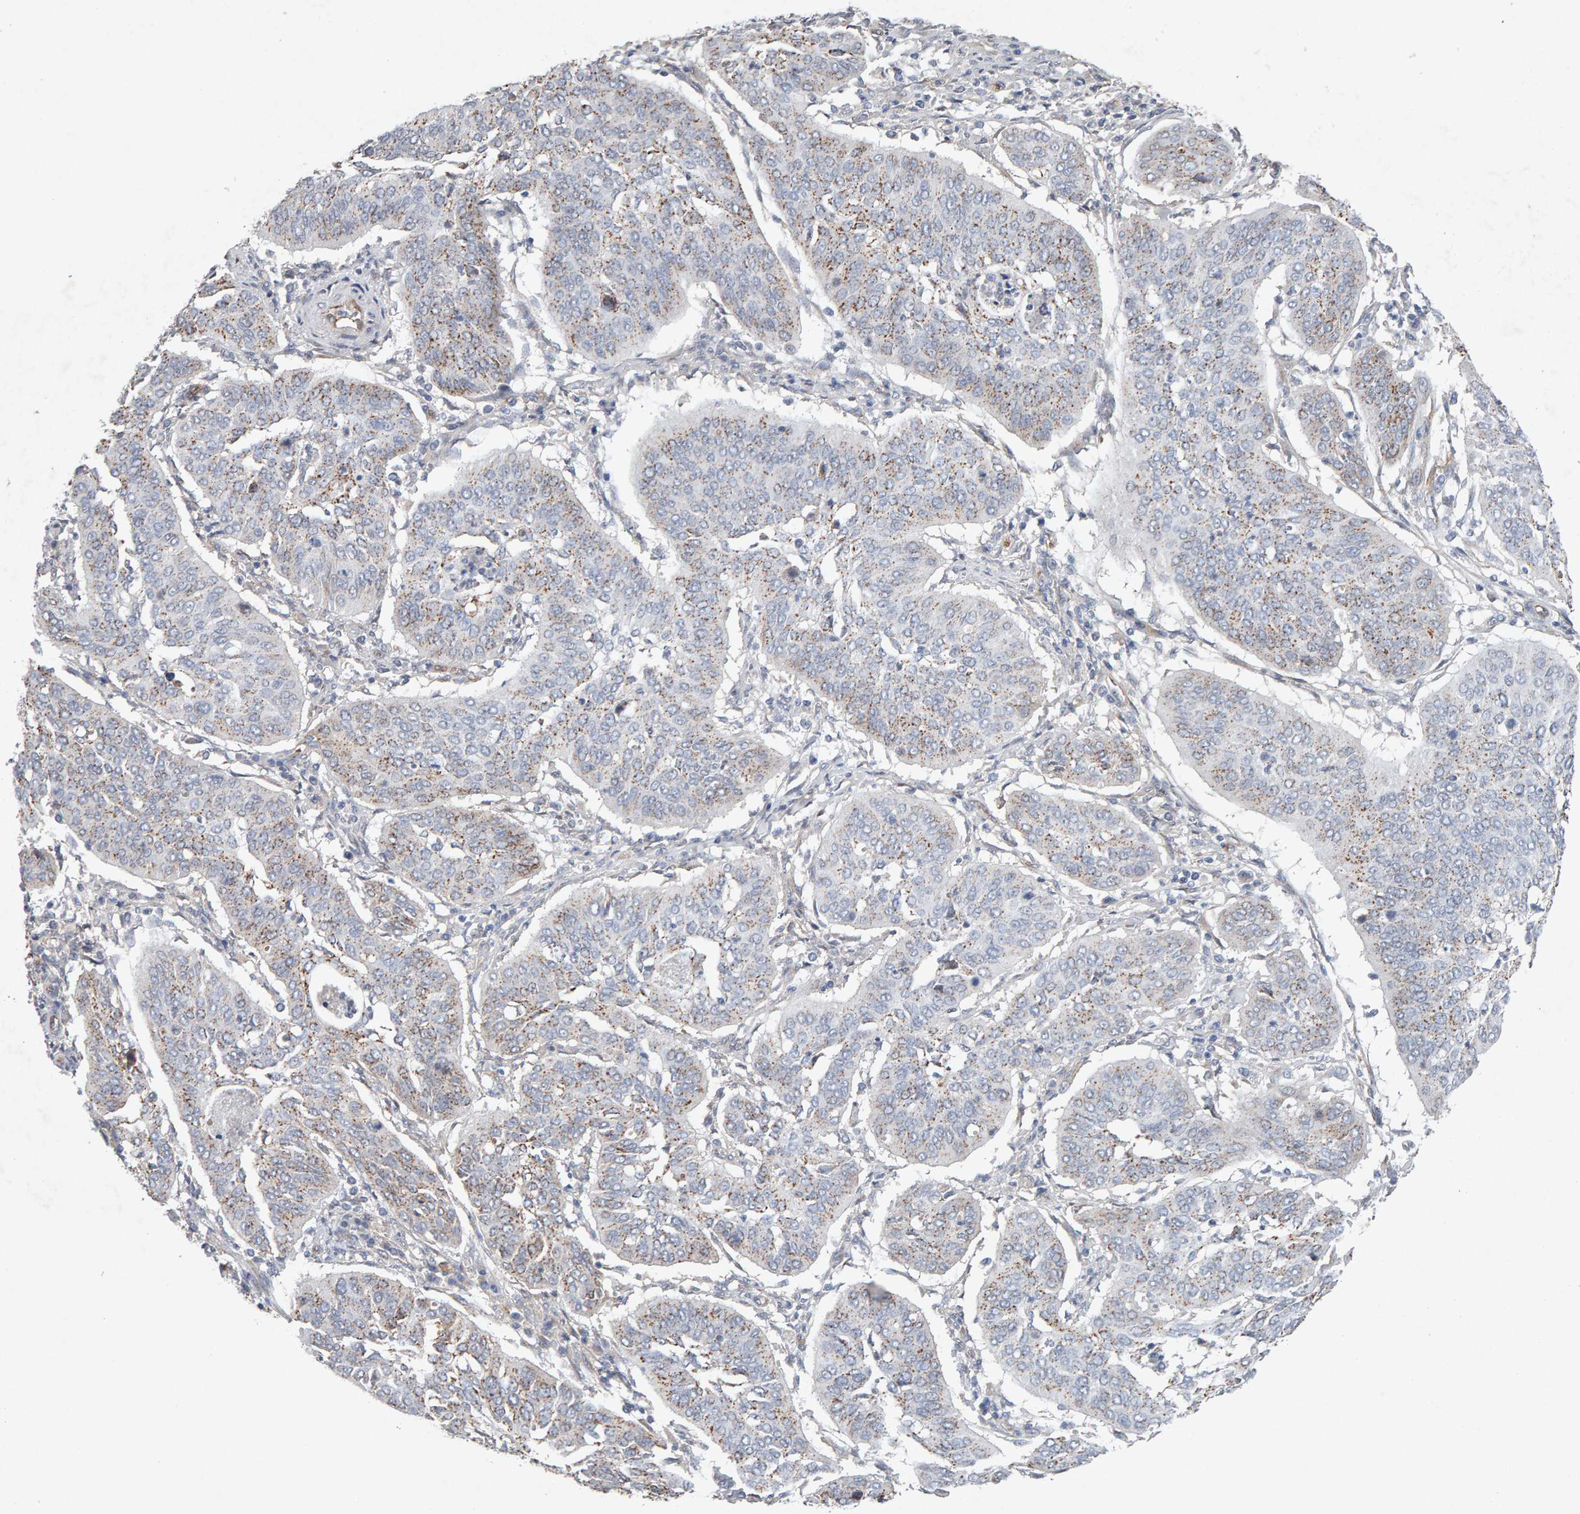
{"staining": {"intensity": "weak", "quantity": ">75%", "location": "cytoplasmic/membranous"}, "tissue": "cervical cancer", "cell_type": "Tumor cells", "image_type": "cancer", "snomed": [{"axis": "morphology", "description": "Normal tissue, NOS"}, {"axis": "morphology", "description": "Squamous cell carcinoma, NOS"}, {"axis": "topography", "description": "Cervix"}], "caption": "The photomicrograph demonstrates staining of cervical cancer (squamous cell carcinoma), revealing weak cytoplasmic/membranous protein staining (brown color) within tumor cells.", "gene": "PTPRM", "patient": {"sex": "female", "age": 39}}